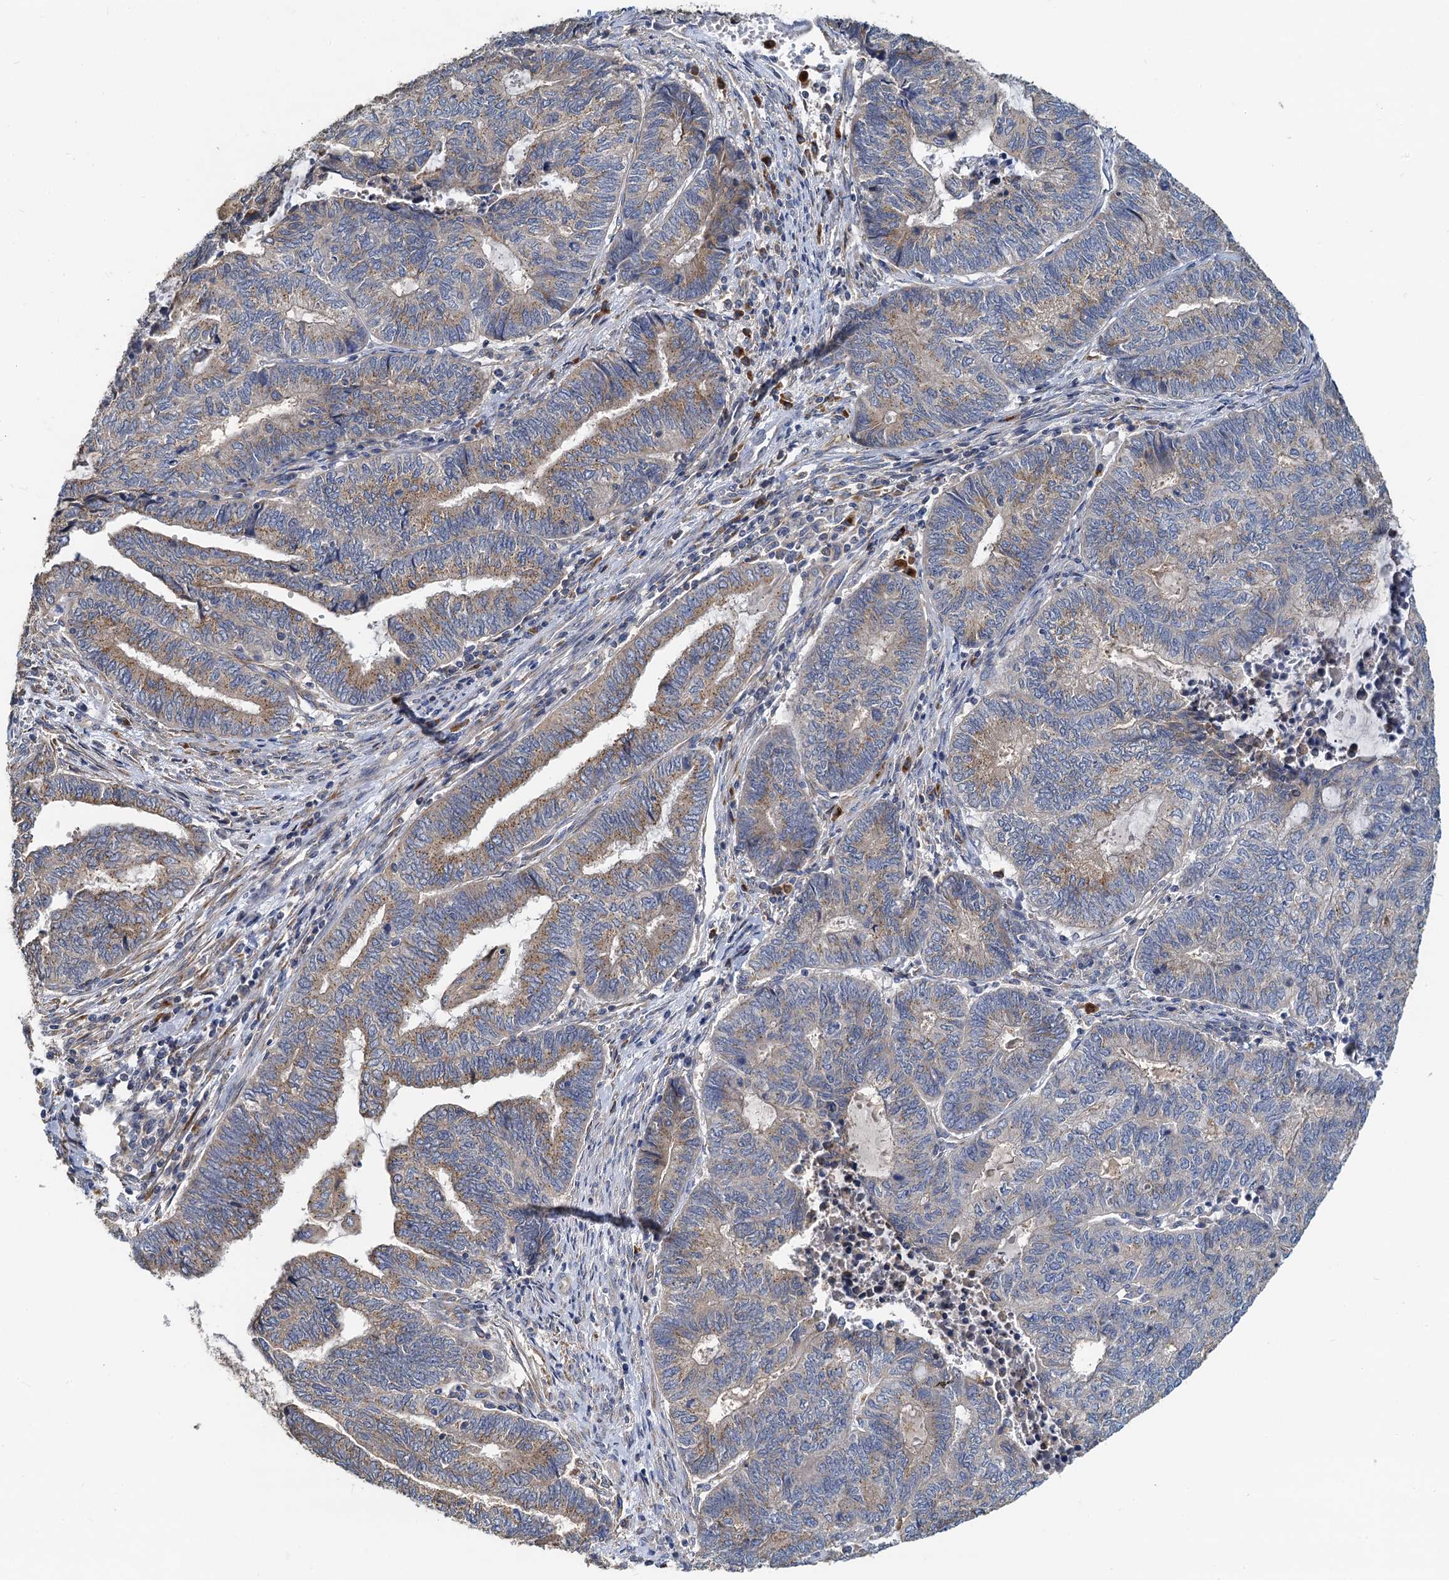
{"staining": {"intensity": "moderate", "quantity": "25%-75%", "location": "cytoplasmic/membranous"}, "tissue": "endometrial cancer", "cell_type": "Tumor cells", "image_type": "cancer", "snomed": [{"axis": "morphology", "description": "Adenocarcinoma, NOS"}, {"axis": "topography", "description": "Uterus"}, {"axis": "topography", "description": "Endometrium"}], "caption": "Immunohistochemical staining of endometrial adenocarcinoma demonstrates medium levels of moderate cytoplasmic/membranous staining in approximately 25%-75% of tumor cells.", "gene": "NKAPD1", "patient": {"sex": "female", "age": 70}}